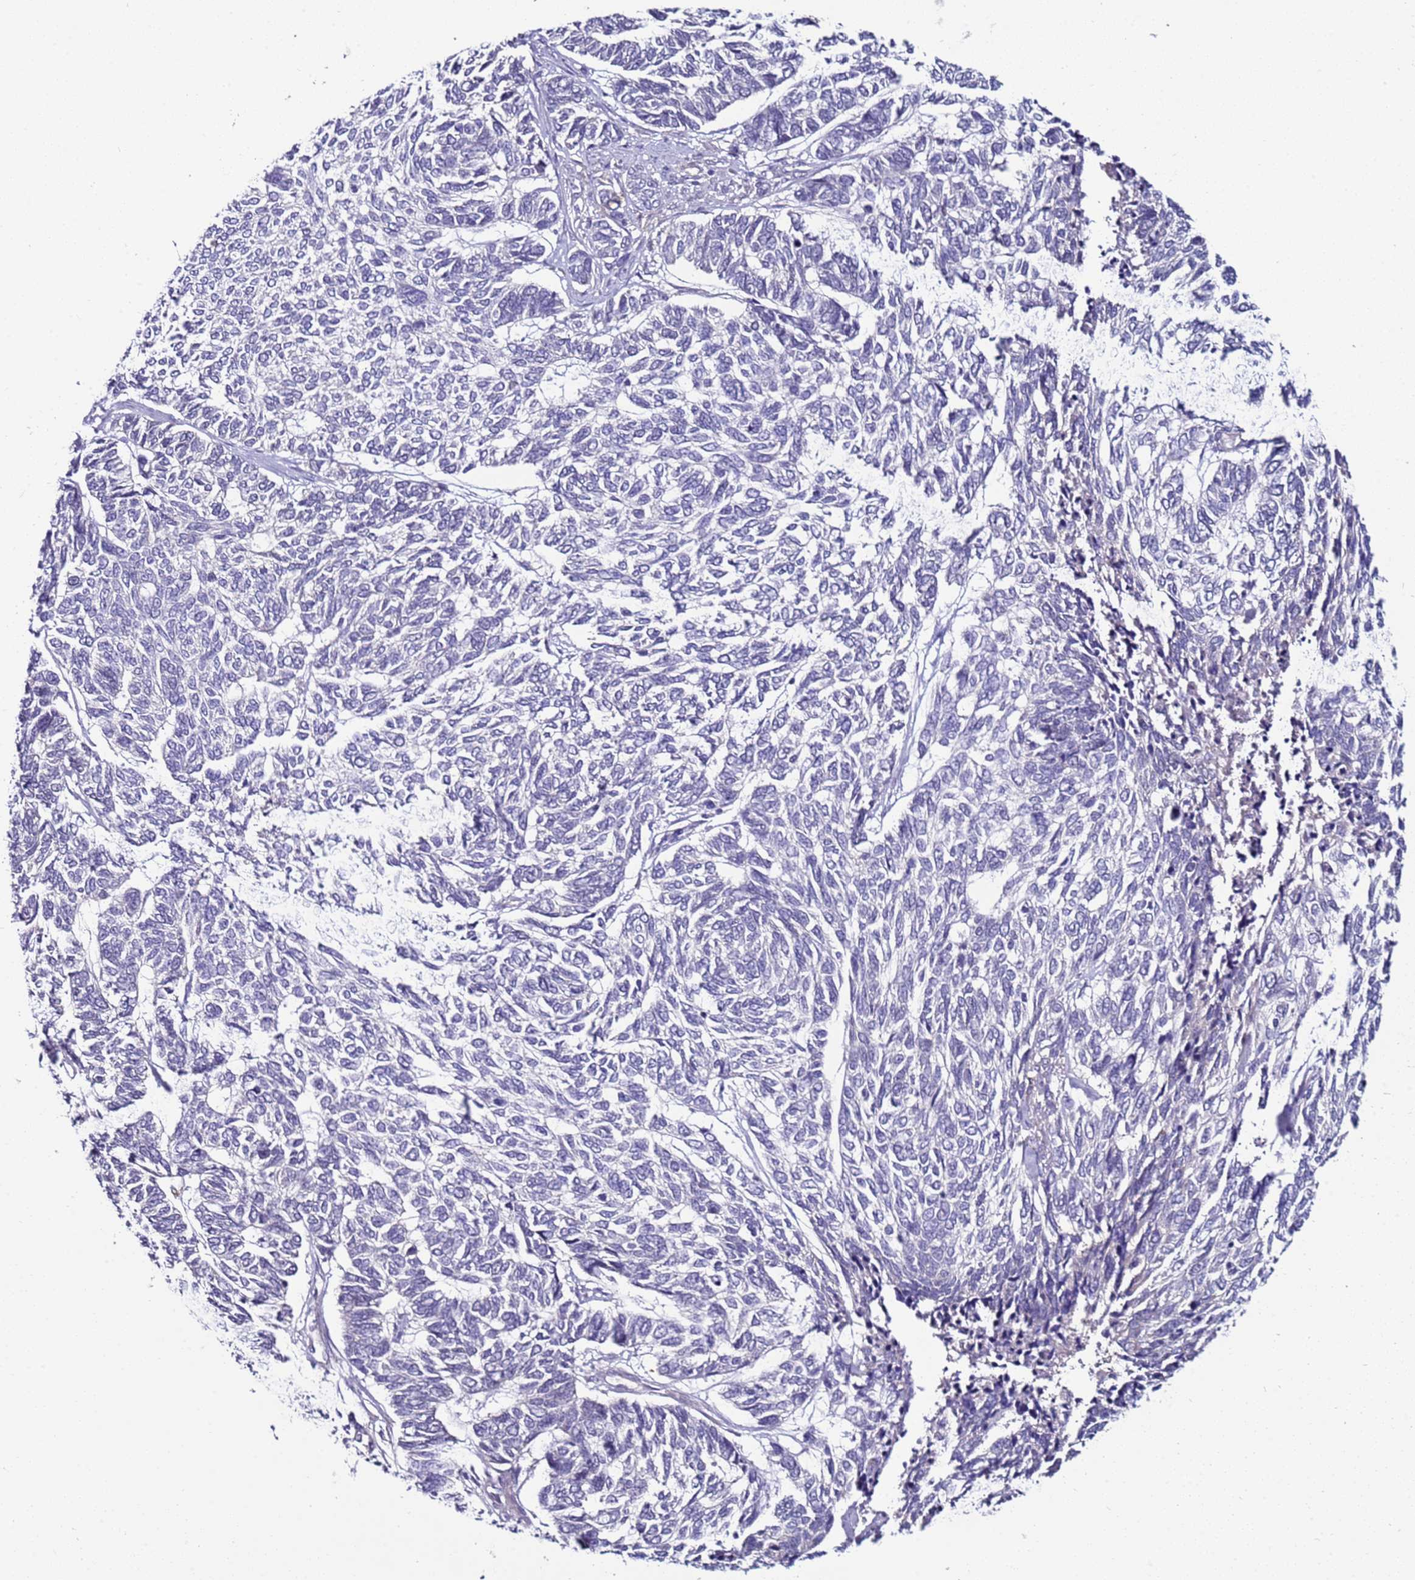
{"staining": {"intensity": "negative", "quantity": "none", "location": "none"}, "tissue": "skin cancer", "cell_type": "Tumor cells", "image_type": "cancer", "snomed": [{"axis": "morphology", "description": "Basal cell carcinoma"}, {"axis": "topography", "description": "Skin"}], "caption": "Immunohistochemical staining of skin cancer (basal cell carcinoma) exhibits no significant staining in tumor cells.", "gene": "GPN3", "patient": {"sex": "female", "age": 65}}